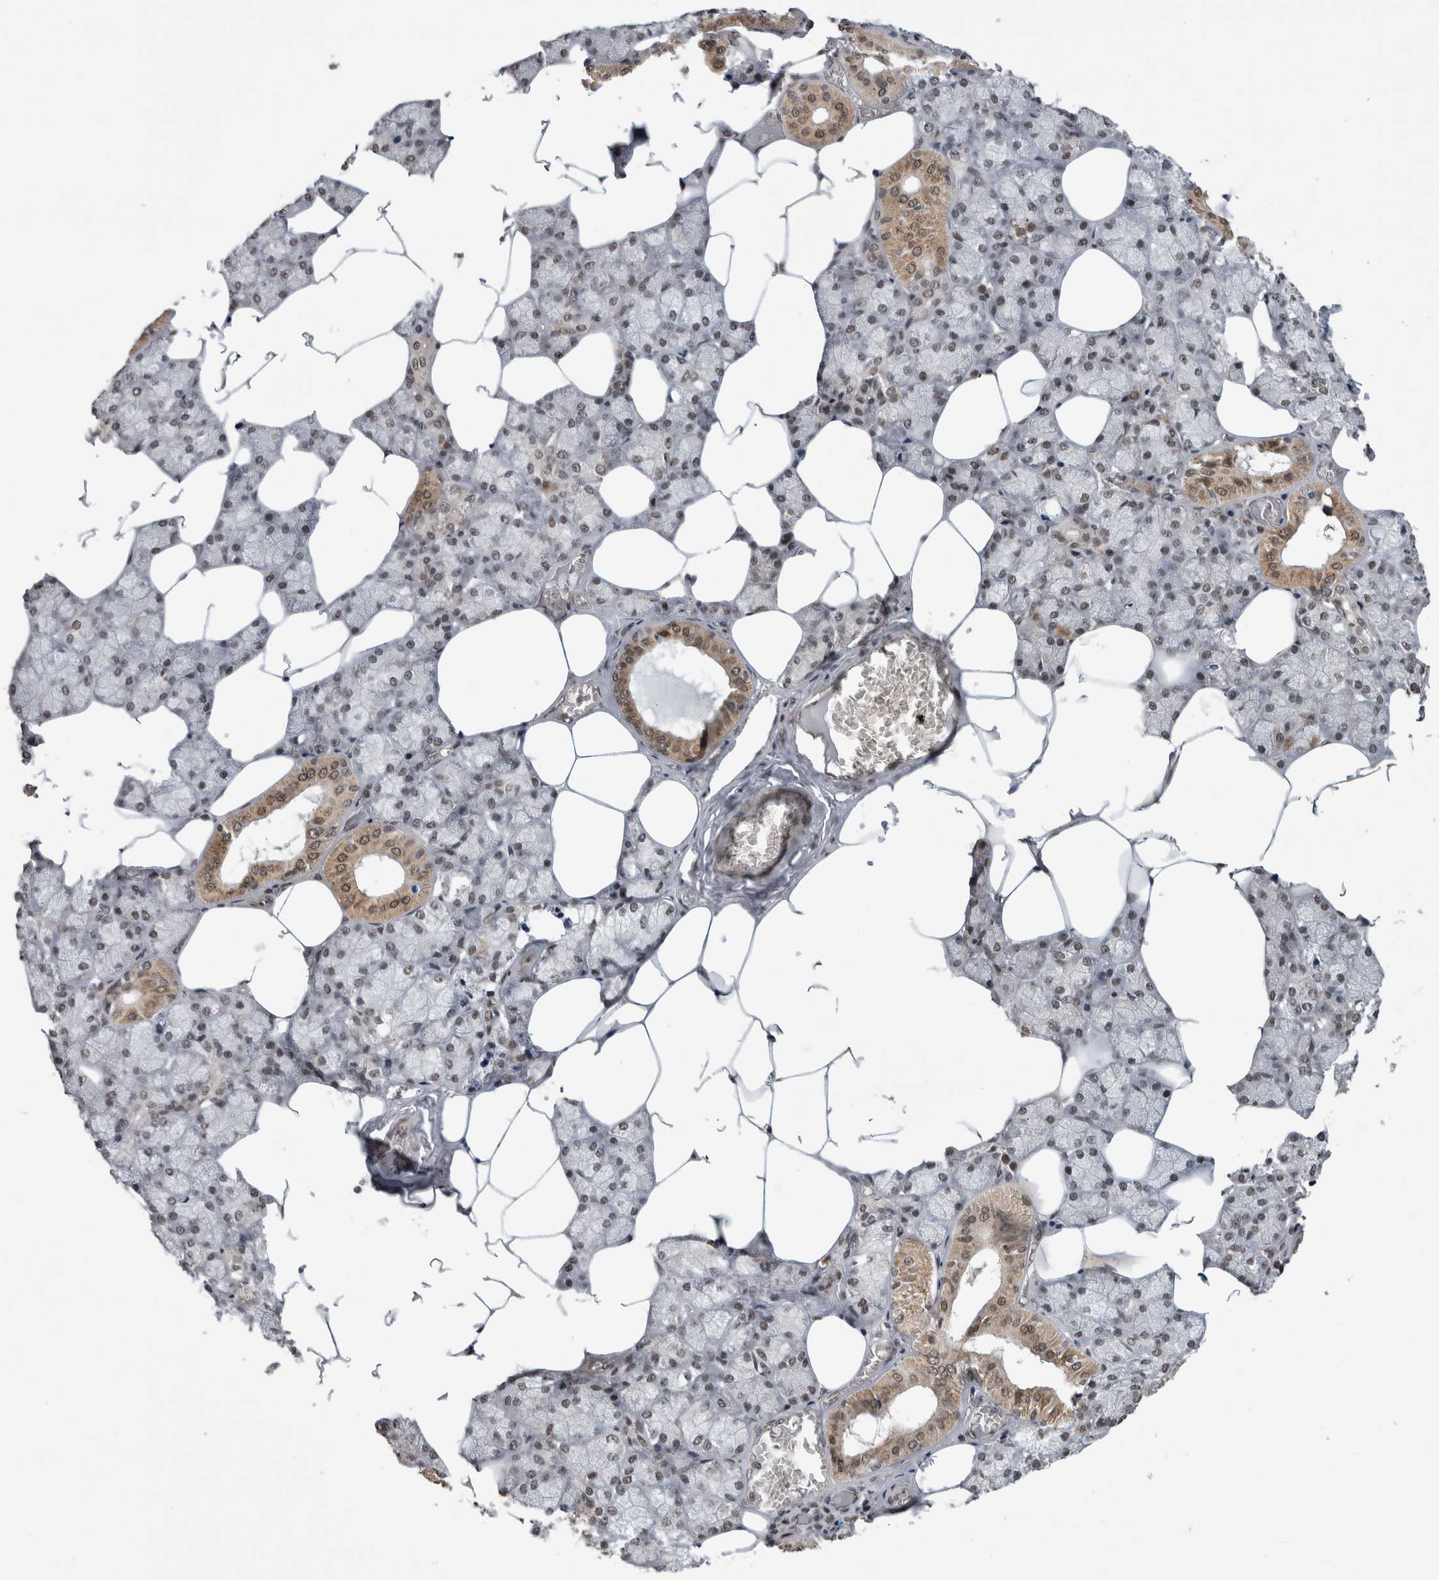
{"staining": {"intensity": "strong", "quantity": "25%-75%", "location": "nuclear"}, "tissue": "salivary gland", "cell_type": "Glandular cells", "image_type": "normal", "snomed": [{"axis": "morphology", "description": "Normal tissue, NOS"}, {"axis": "topography", "description": "Salivary gland"}], "caption": "Protein expression analysis of benign salivary gland displays strong nuclear staining in approximately 25%-75% of glandular cells. (DAB IHC, brown staining for protein, blue staining for nuclei).", "gene": "CPSF2", "patient": {"sex": "male", "age": 62}}